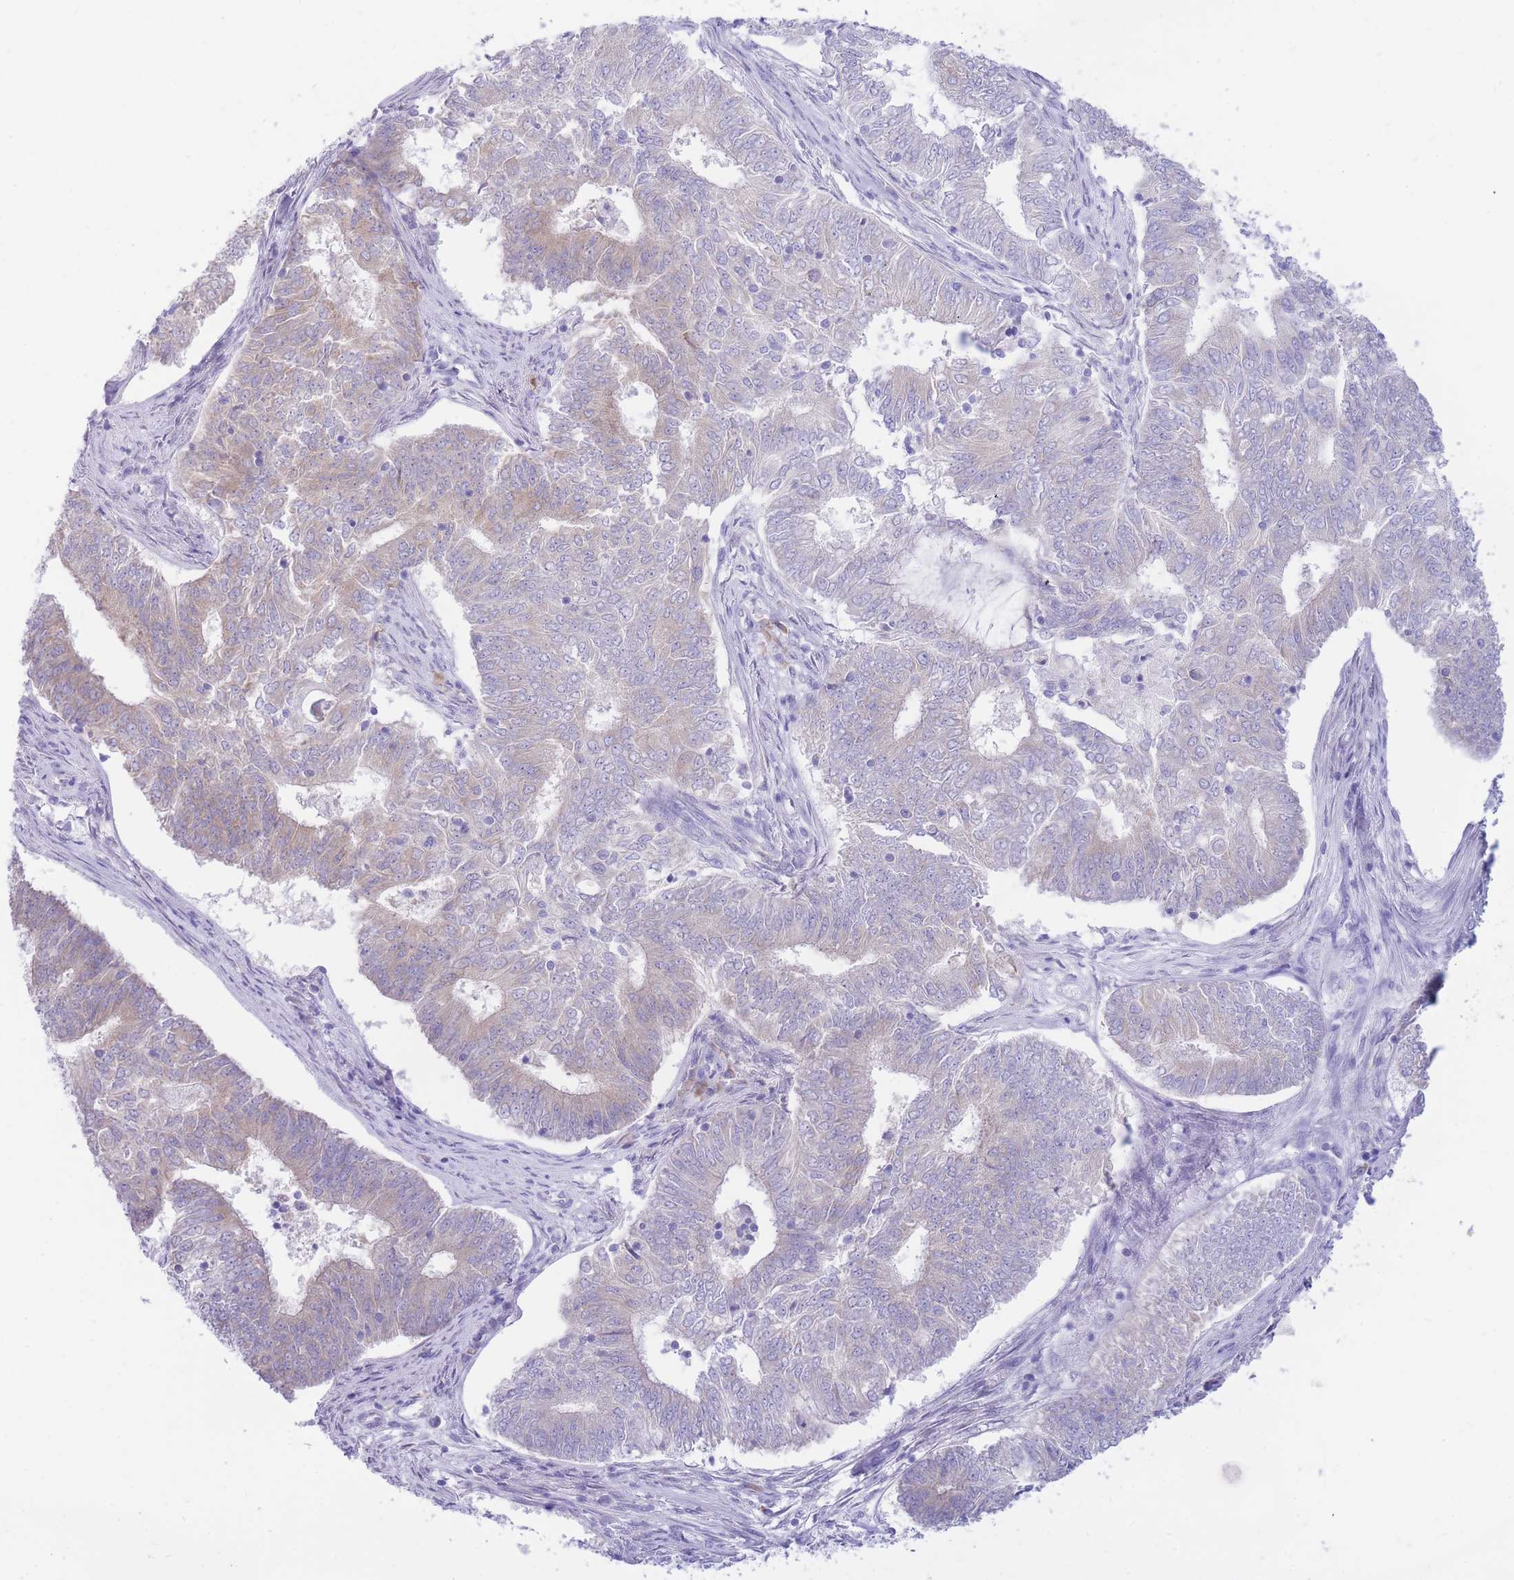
{"staining": {"intensity": "negative", "quantity": "none", "location": "none"}, "tissue": "endometrial cancer", "cell_type": "Tumor cells", "image_type": "cancer", "snomed": [{"axis": "morphology", "description": "Adenocarcinoma, NOS"}, {"axis": "topography", "description": "Endometrium"}], "caption": "An image of human endometrial adenocarcinoma is negative for staining in tumor cells. The staining was performed using DAB (3,3'-diaminobenzidine) to visualize the protein expression in brown, while the nuclei were stained in blue with hematoxylin (Magnification: 20x).", "gene": "SSUH2", "patient": {"sex": "female", "age": 62}}